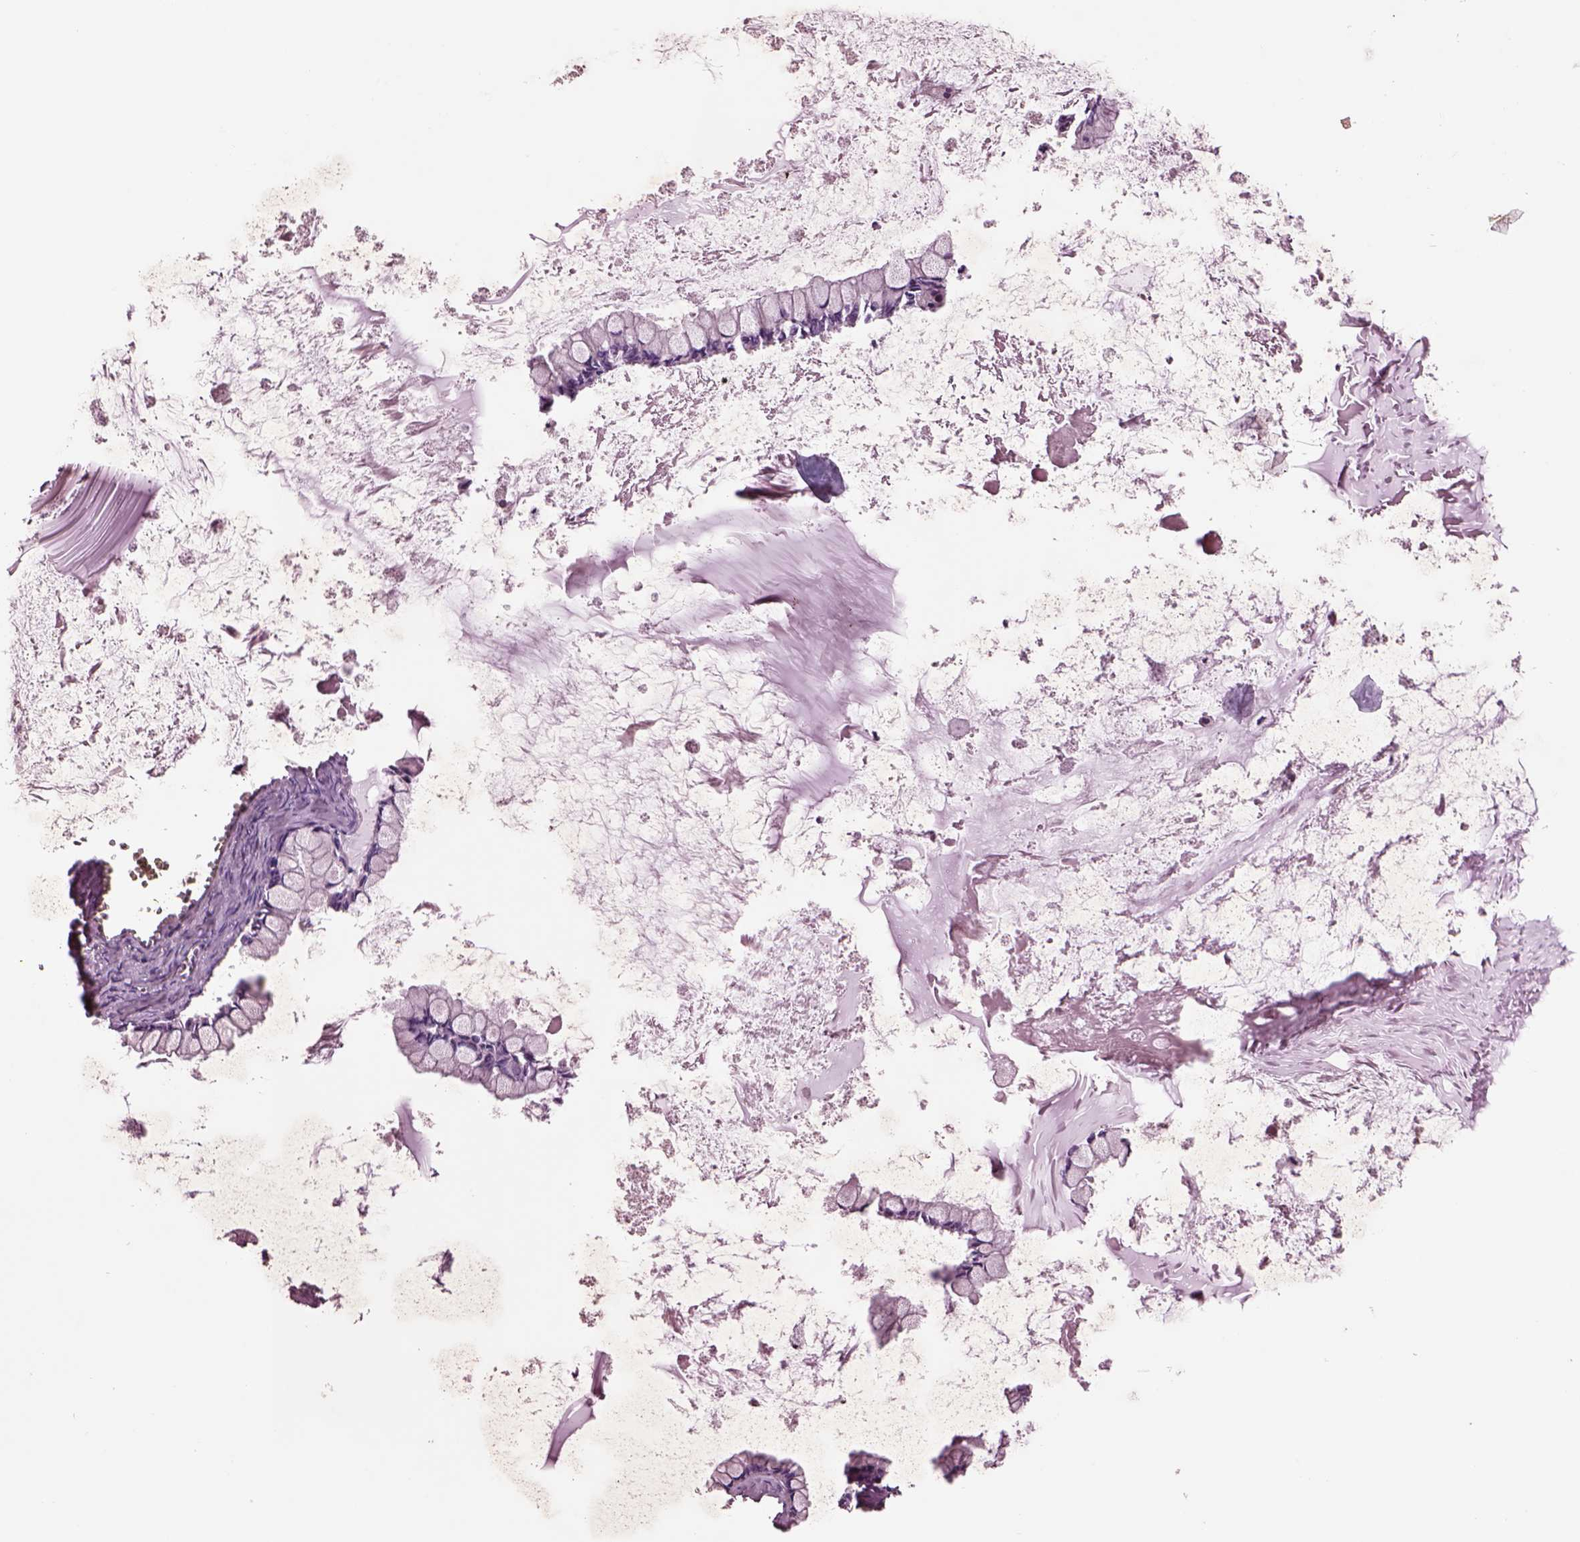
{"staining": {"intensity": "negative", "quantity": "none", "location": "none"}, "tissue": "ovarian cancer", "cell_type": "Tumor cells", "image_type": "cancer", "snomed": [{"axis": "morphology", "description": "Cystadenocarcinoma, mucinous, NOS"}, {"axis": "topography", "description": "Ovary"}], "caption": "Ovarian cancer stained for a protein using immunohistochemistry (IHC) reveals no positivity tumor cells.", "gene": "SEC23A", "patient": {"sex": "female", "age": 67}}